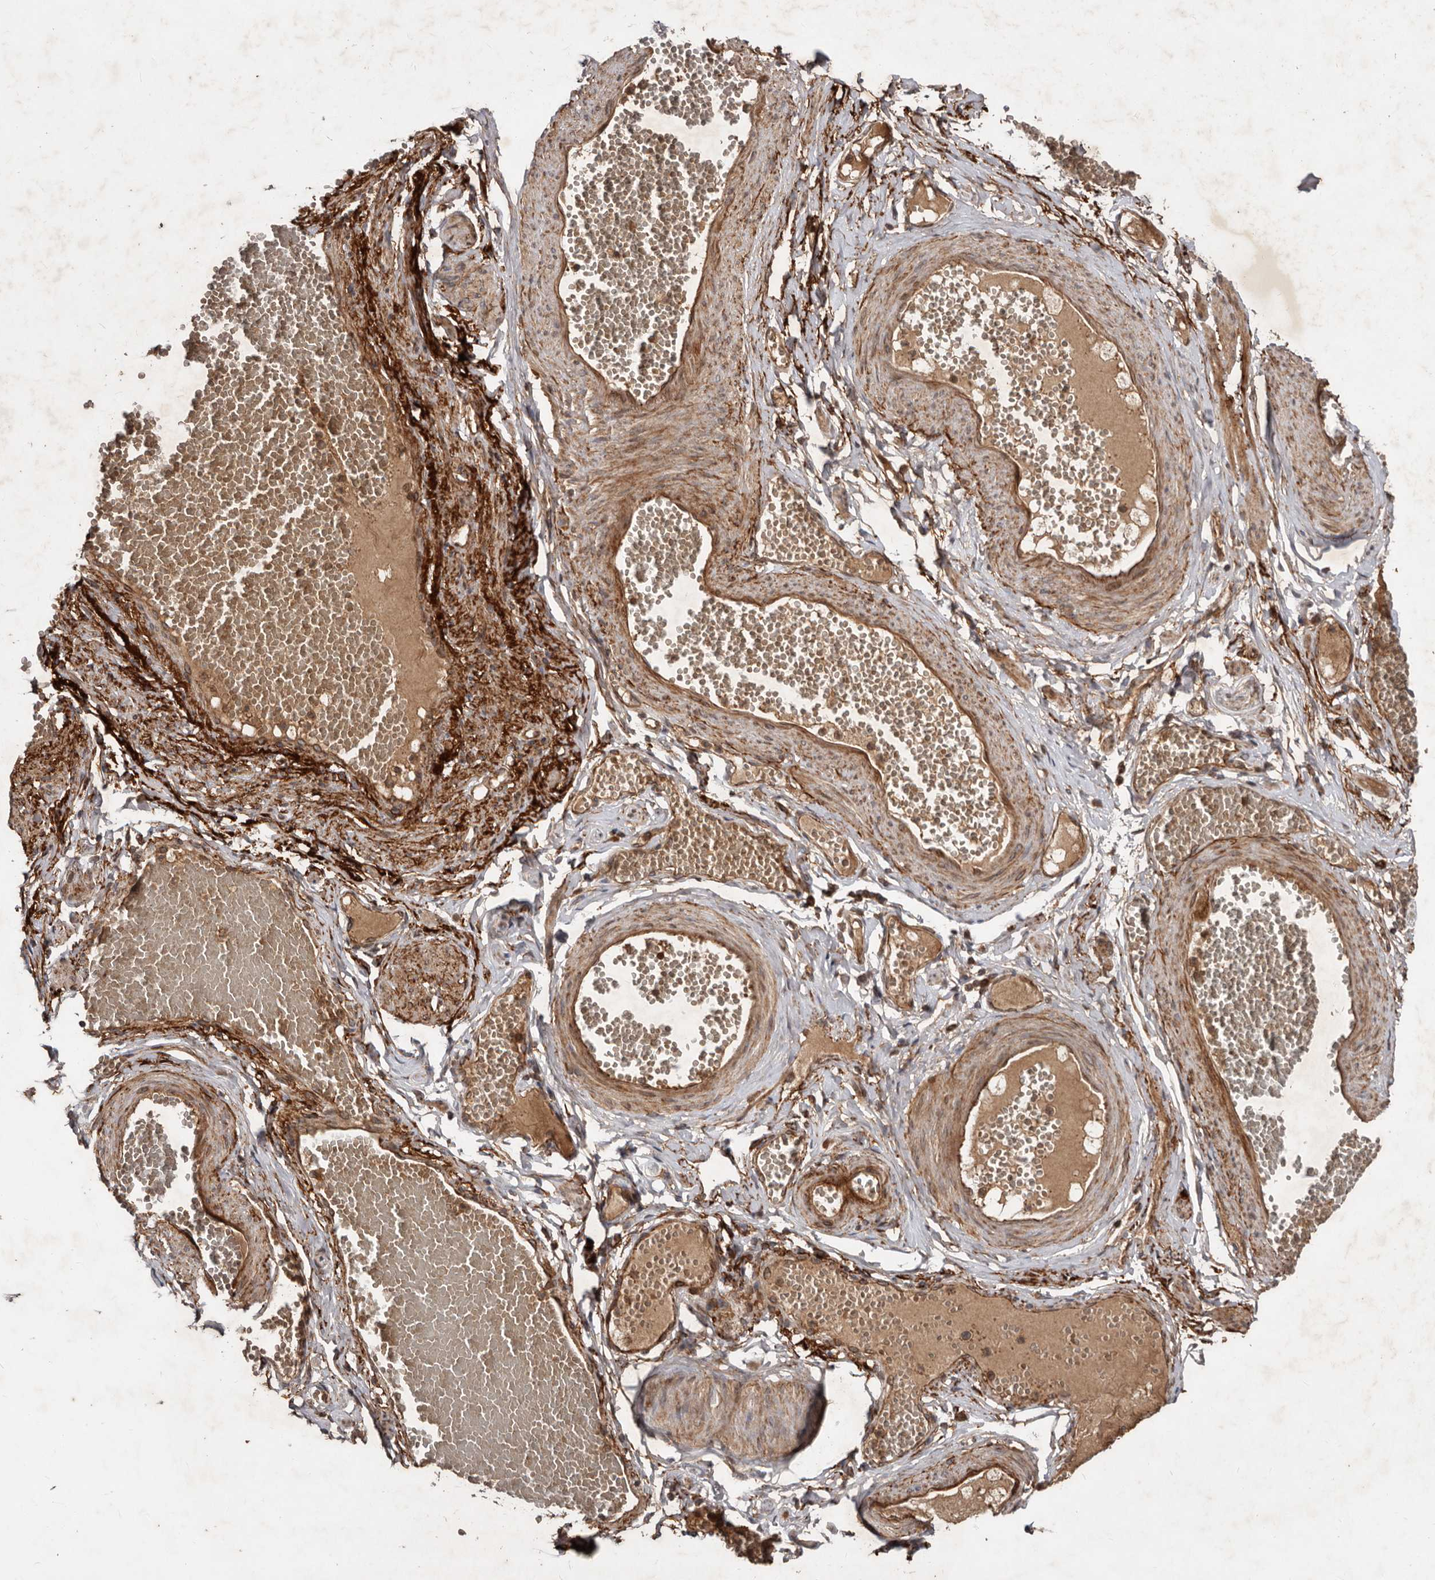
{"staining": {"intensity": "moderate", "quantity": ">75%", "location": "cytoplasmic/membranous"}, "tissue": "soft tissue", "cell_type": "Chondrocytes", "image_type": "normal", "snomed": [{"axis": "morphology", "description": "Normal tissue, NOS"}, {"axis": "topography", "description": "Smooth muscle"}, {"axis": "topography", "description": "Peripheral nerve tissue"}], "caption": "Immunohistochemical staining of benign soft tissue reveals medium levels of moderate cytoplasmic/membranous expression in approximately >75% of chondrocytes.", "gene": "STK36", "patient": {"sex": "female", "age": 39}}